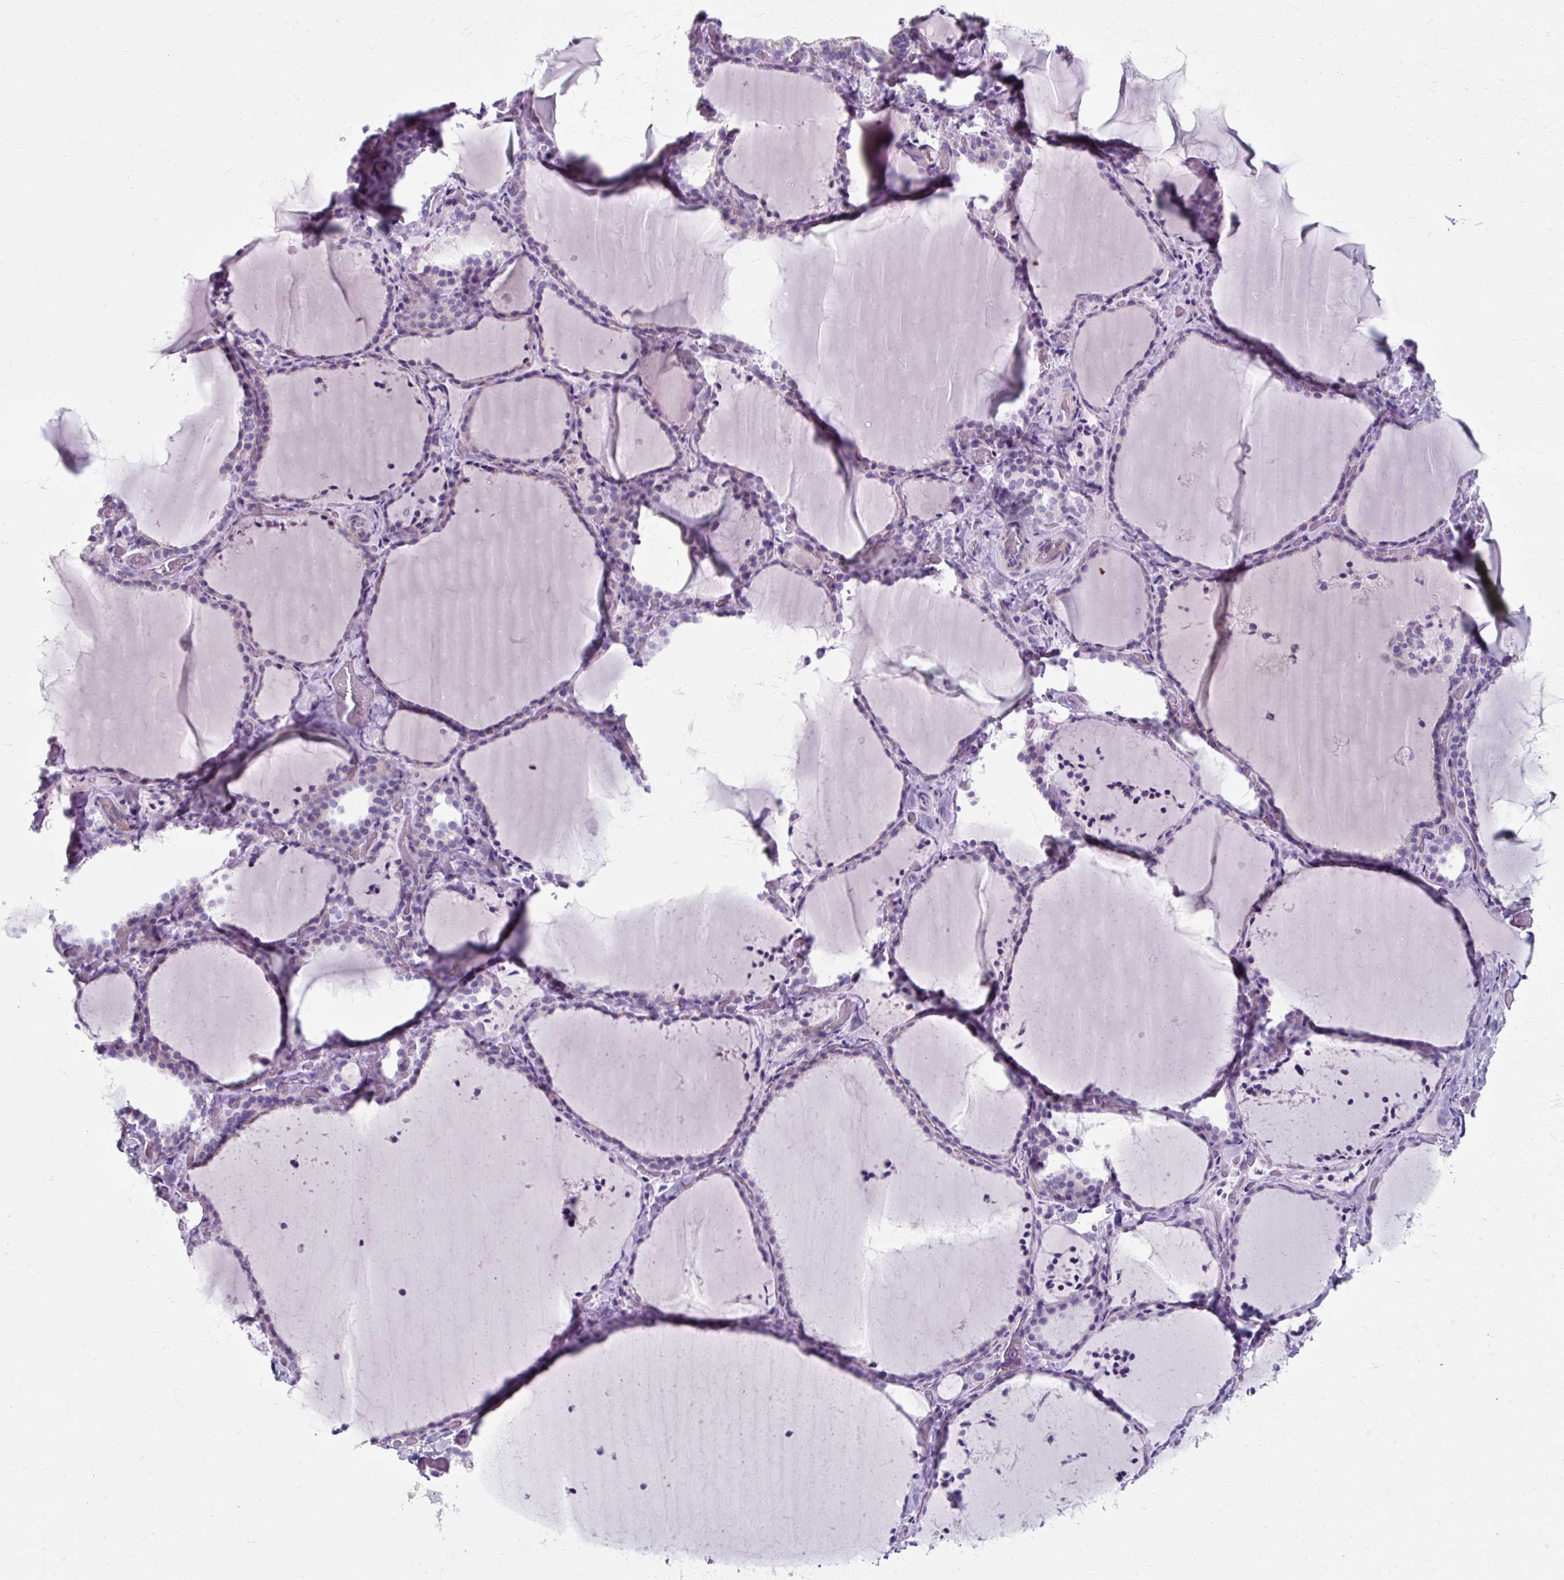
{"staining": {"intensity": "negative", "quantity": "none", "location": "none"}, "tissue": "thyroid gland", "cell_type": "Glandular cells", "image_type": "normal", "snomed": [{"axis": "morphology", "description": "Normal tissue, NOS"}, {"axis": "topography", "description": "Thyroid gland"}], "caption": "Immunohistochemistry (IHC) histopathology image of normal thyroid gland stained for a protein (brown), which demonstrates no expression in glandular cells.", "gene": "ZNF555", "patient": {"sex": "female", "age": 22}}